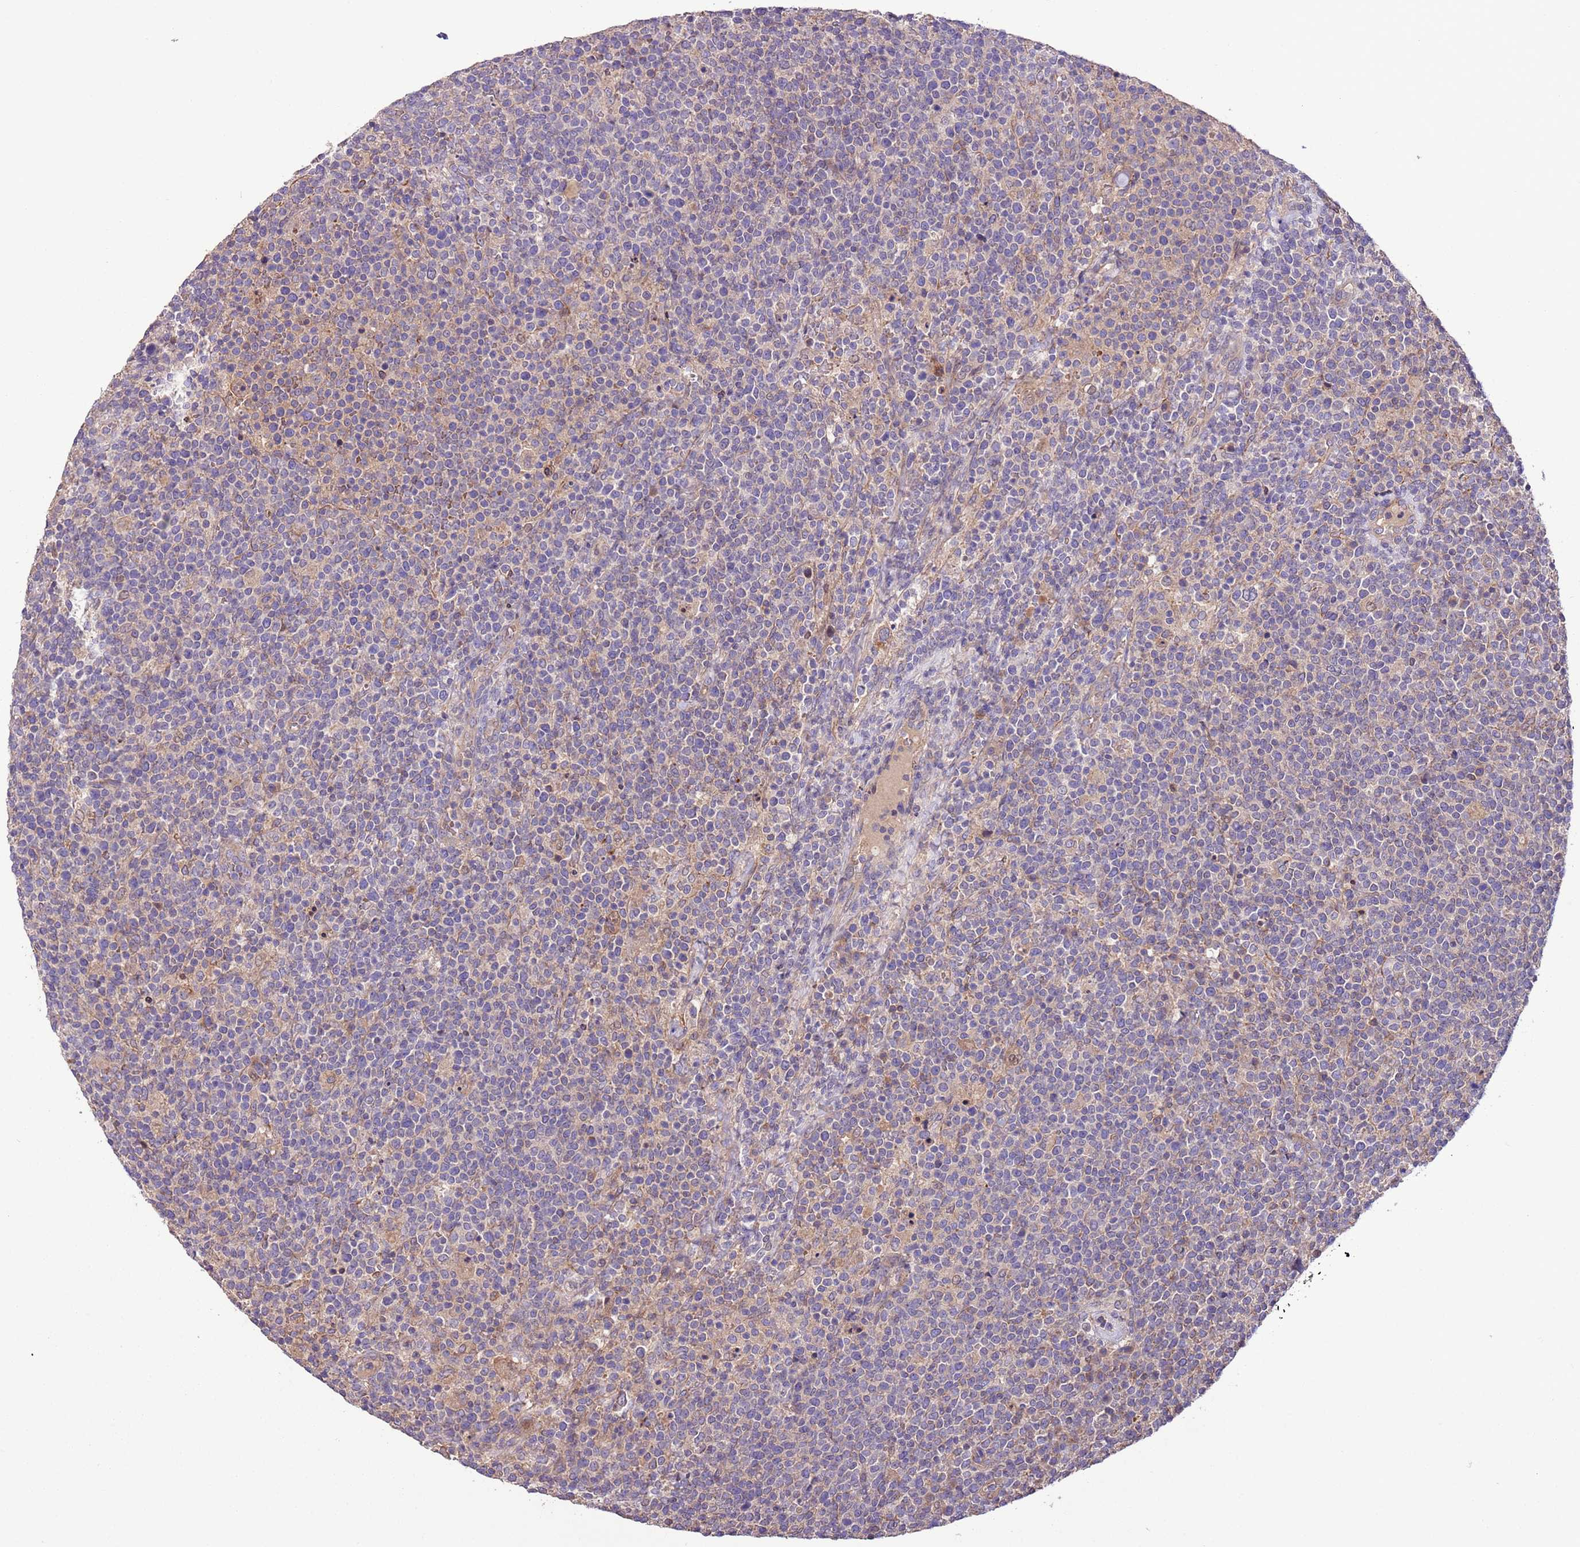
{"staining": {"intensity": "negative", "quantity": "none", "location": "none"}, "tissue": "lymphoma", "cell_type": "Tumor cells", "image_type": "cancer", "snomed": [{"axis": "morphology", "description": "Malignant lymphoma, non-Hodgkin's type, High grade"}, {"axis": "topography", "description": "Lymph node"}], "caption": "Tumor cells show no significant positivity in high-grade malignant lymphoma, non-Hodgkin's type.", "gene": "FAM89B", "patient": {"sex": "male", "age": 61}}